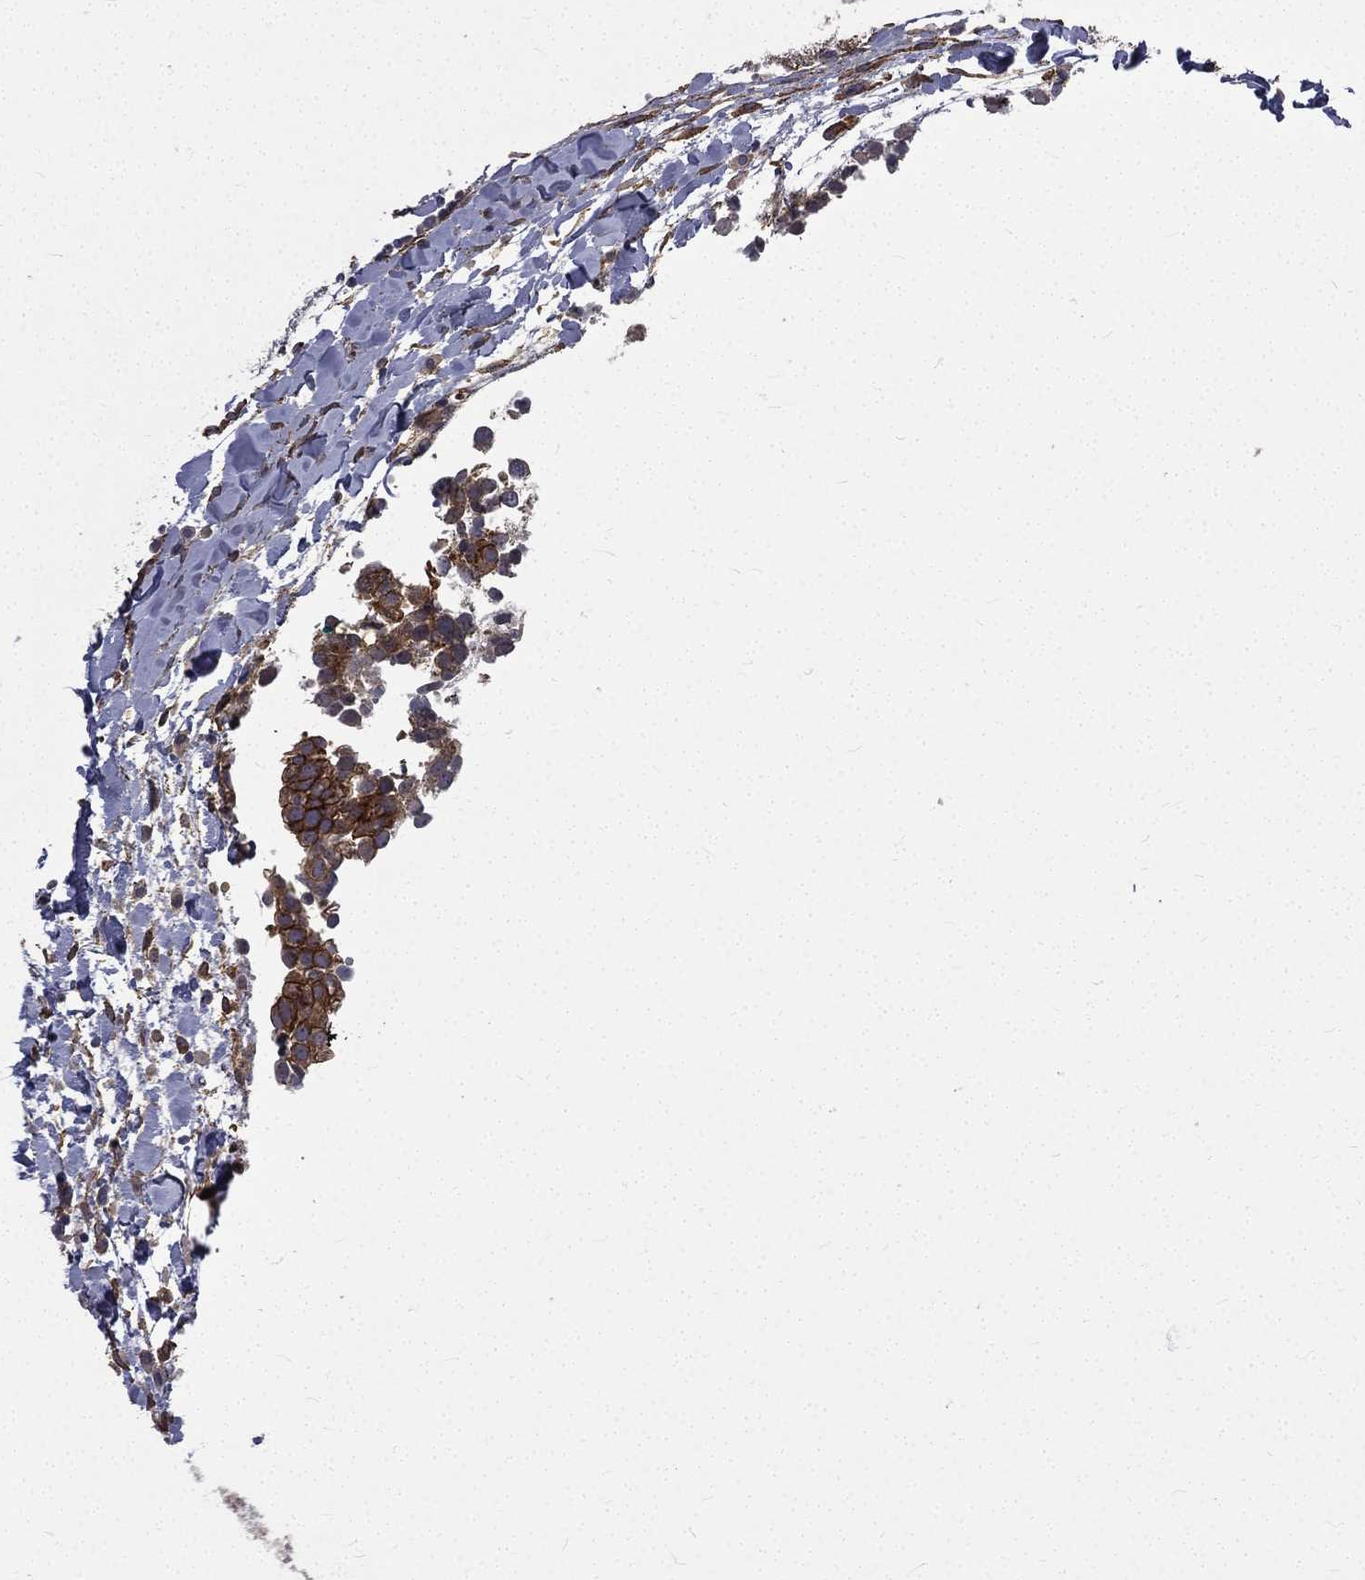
{"staining": {"intensity": "moderate", "quantity": "25%-75%", "location": "cytoplasmic/membranous"}, "tissue": "breast cancer", "cell_type": "Tumor cells", "image_type": "cancer", "snomed": [{"axis": "morphology", "description": "Duct carcinoma"}, {"axis": "topography", "description": "Breast"}], "caption": "Invasive ductal carcinoma (breast) was stained to show a protein in brown. There is medium levels of moderate cytoplasmic/membranous staining in about 25%-75% of tumor cells. The staining was performed using DAB (3,3'-diaminobenzidine) to visualize the protein expression in brown, while the nuclei were stained in blue with hematoxylin (Magnification: 20x).", "gene": "PPFIBP1", "patient": {"sex": "female", "age": 30}}